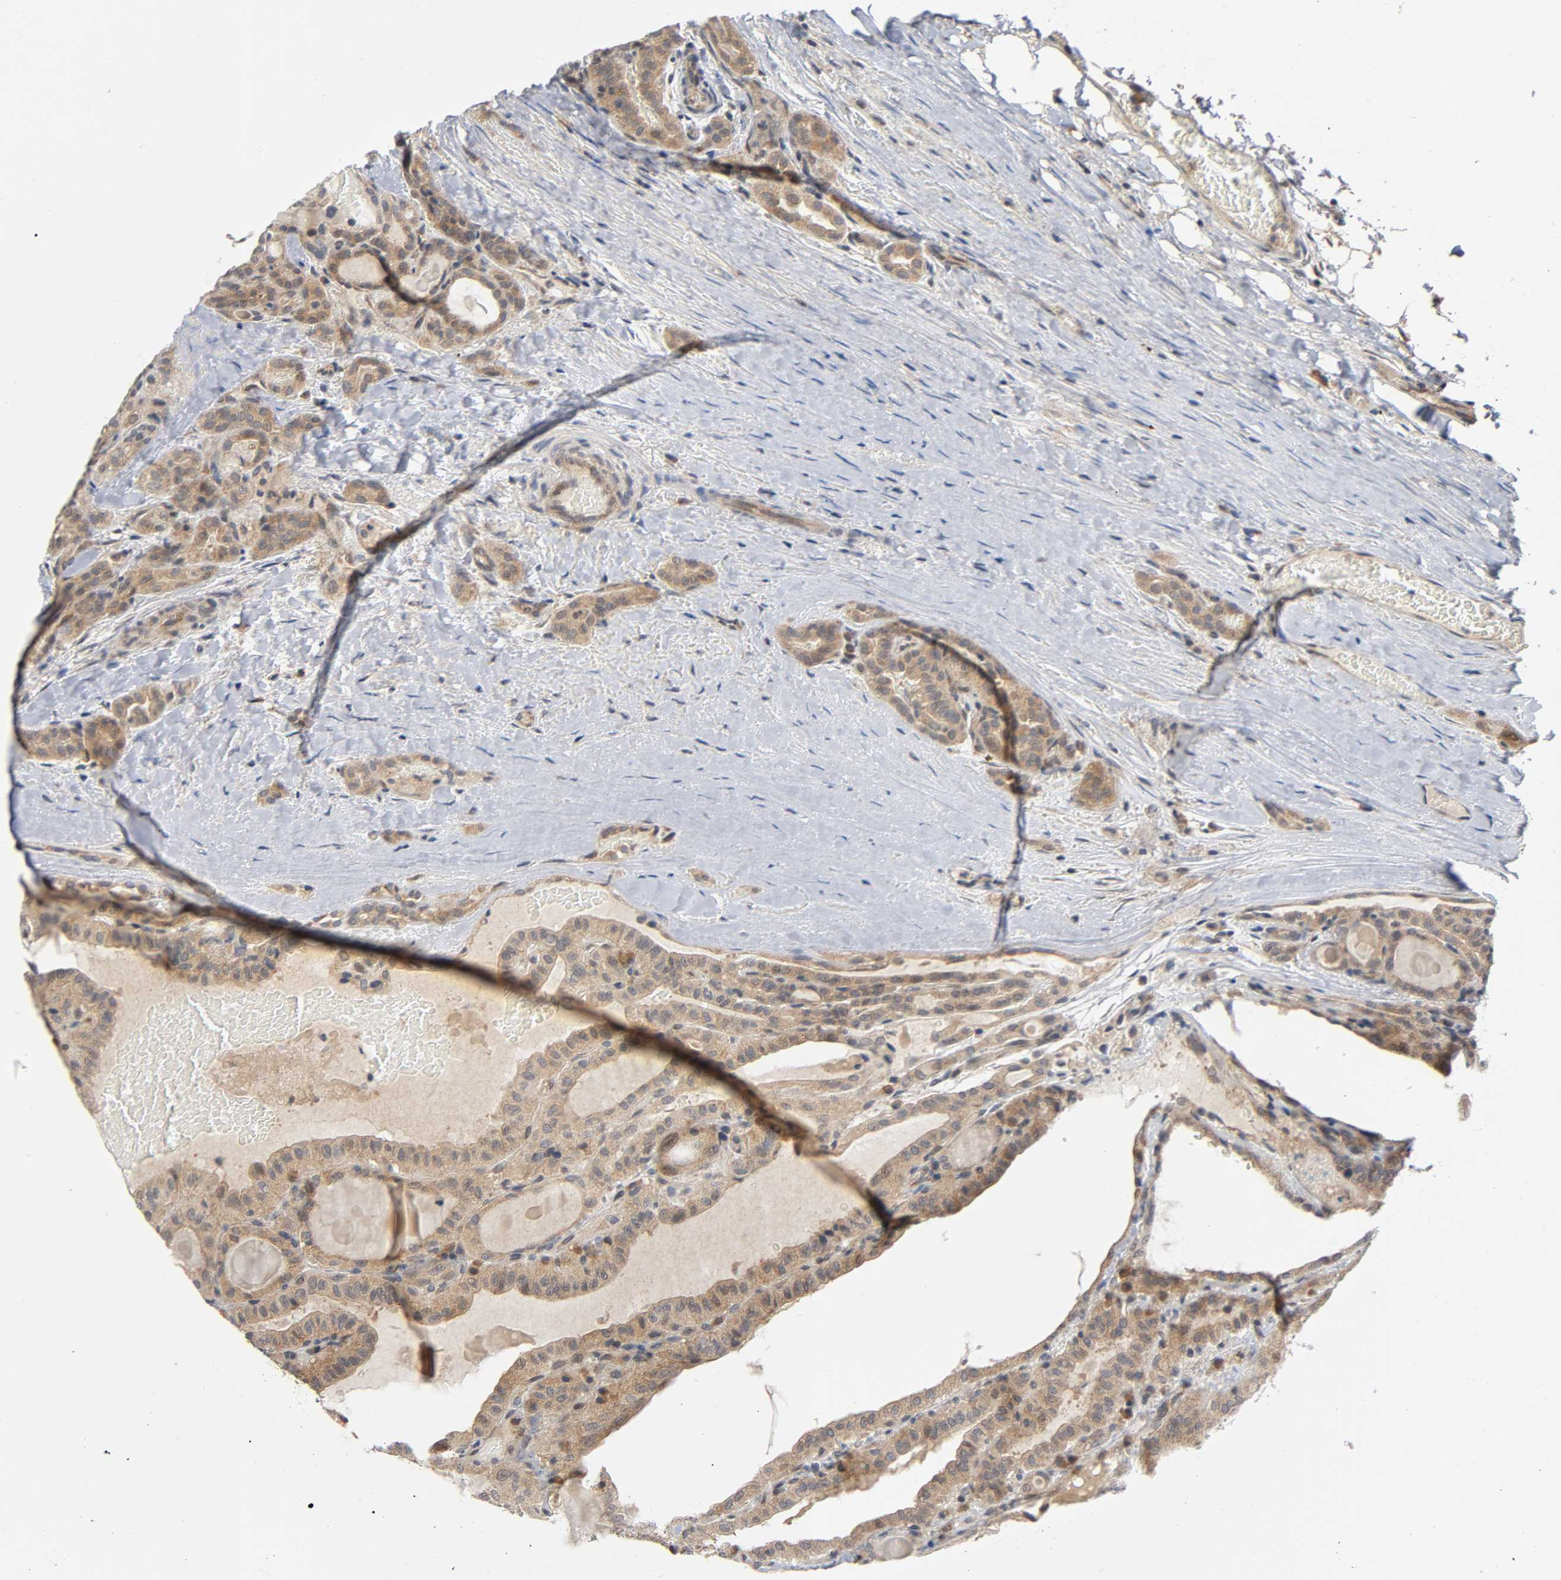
{"staining": {"intensity": "moderate", "quantity": ">75%", "location": "cytoplasmic/membranous"}, "tissue": "thyroid cancer", "cell_type": "Tumor cells", "image_type": "cancer", "snomed": [{"axis": "morphology", "description": "Papillary adenocarcinoma, NOS"}, {"axis": "topography", "description": "Thyroid gland"}], "caption": "Thyroid cancer stained for a protein demonstrates moderate cytoplasmic/membranous positivity in tumor cells.", "gene": "MAPK8", "patient": {"sex": "male", "age": 77}}